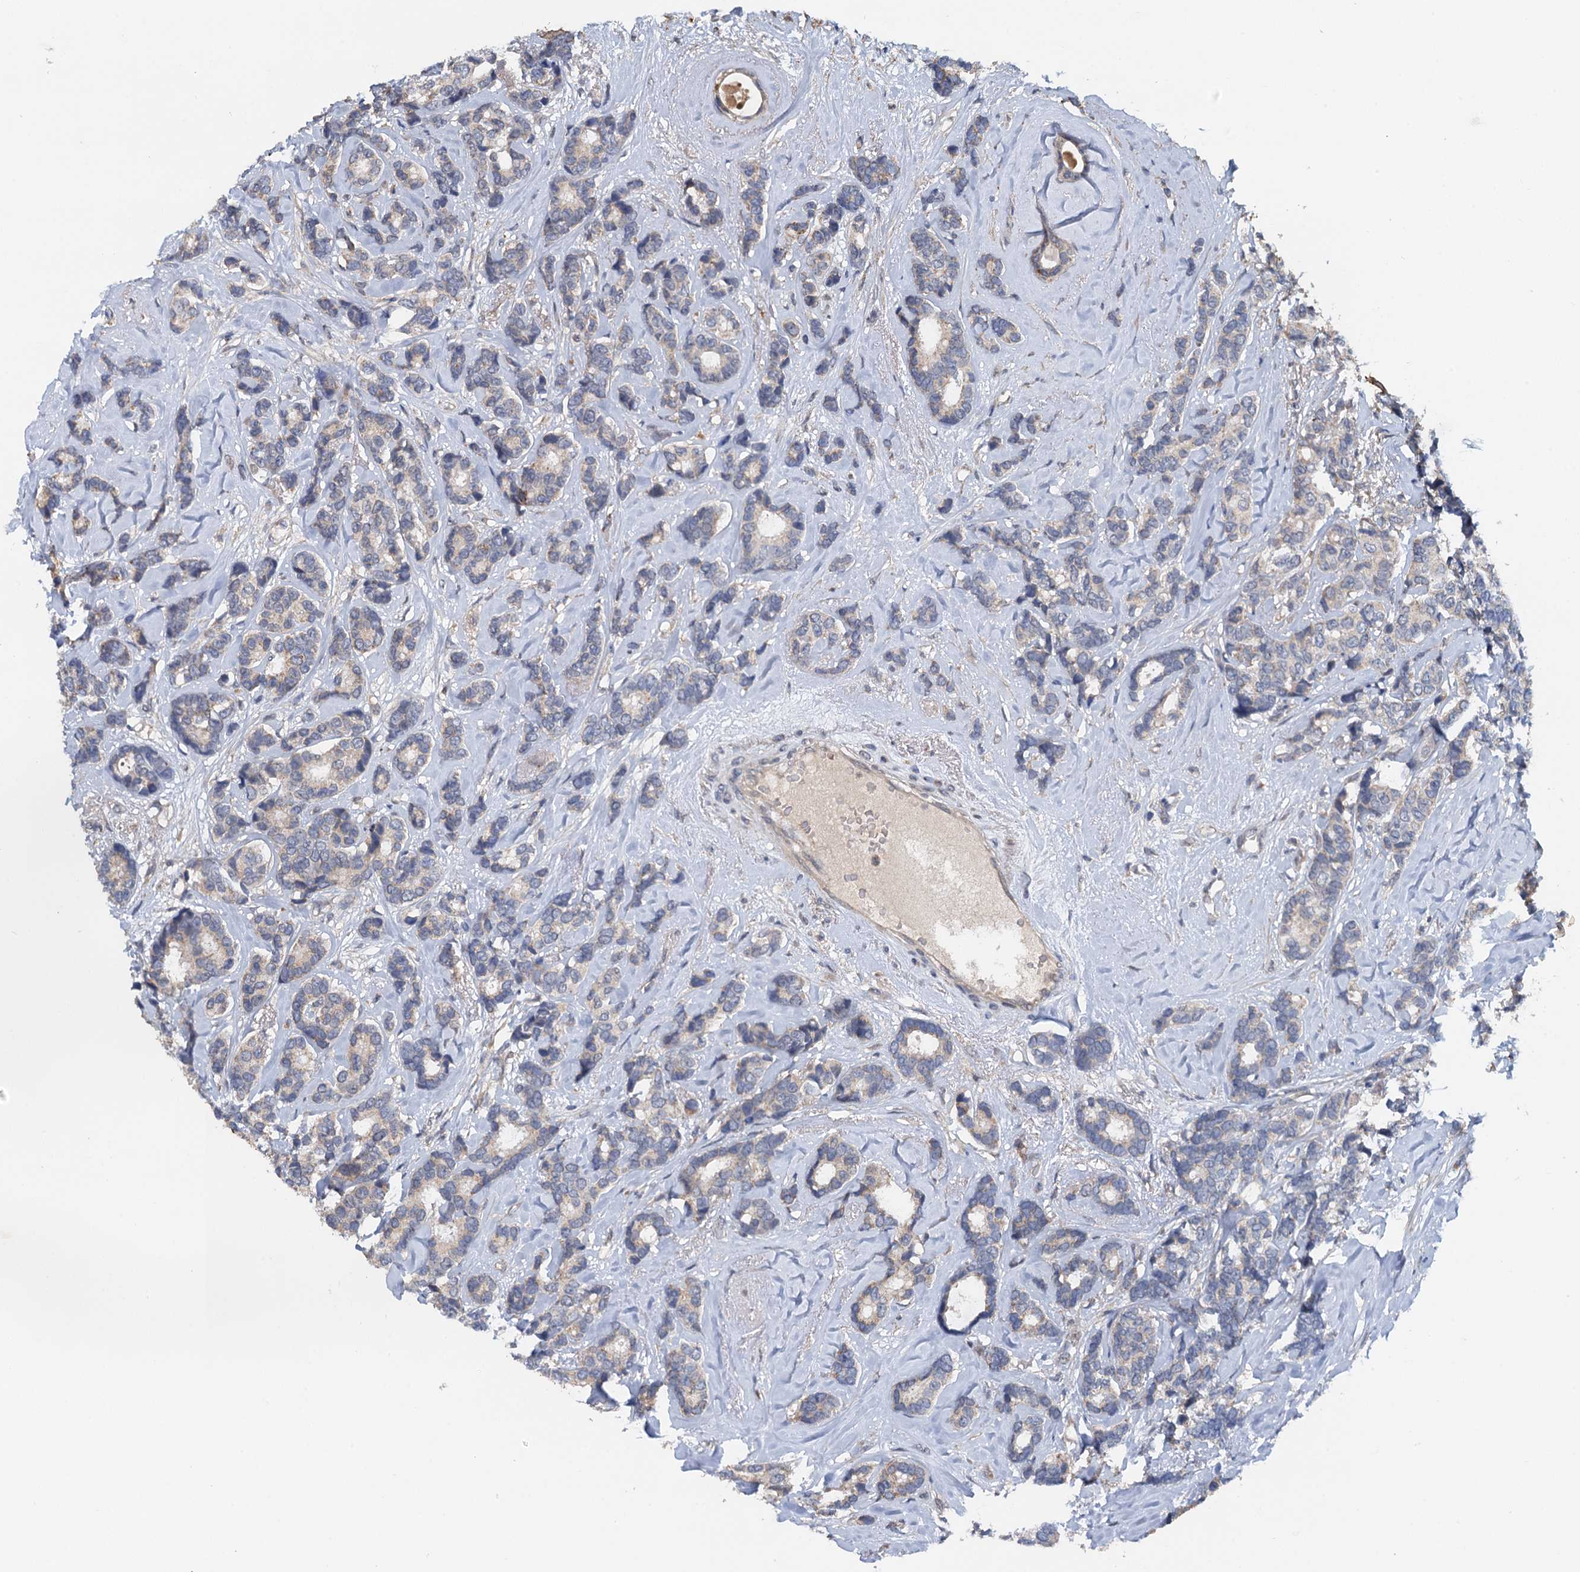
{"staining": {"intensity": "negative", "quantity": "none", "location": "none"}, "tissue": "breast cancer", "cell_type": "Tumor cells", "image_type": "cancer", "snomed": [{"axis": "morphology", "description": "Duct carcinoma"}, {"axis": "topography", "description": "Breast"}], "caption": "This micrograph is of breast cancer stained with IHC to label a protein in brown with the nuclei are counter-stained blue. There is no expression in tumor cells.", "gene": "ZNF606", "patient": {"sex": "female", "age": 87}}